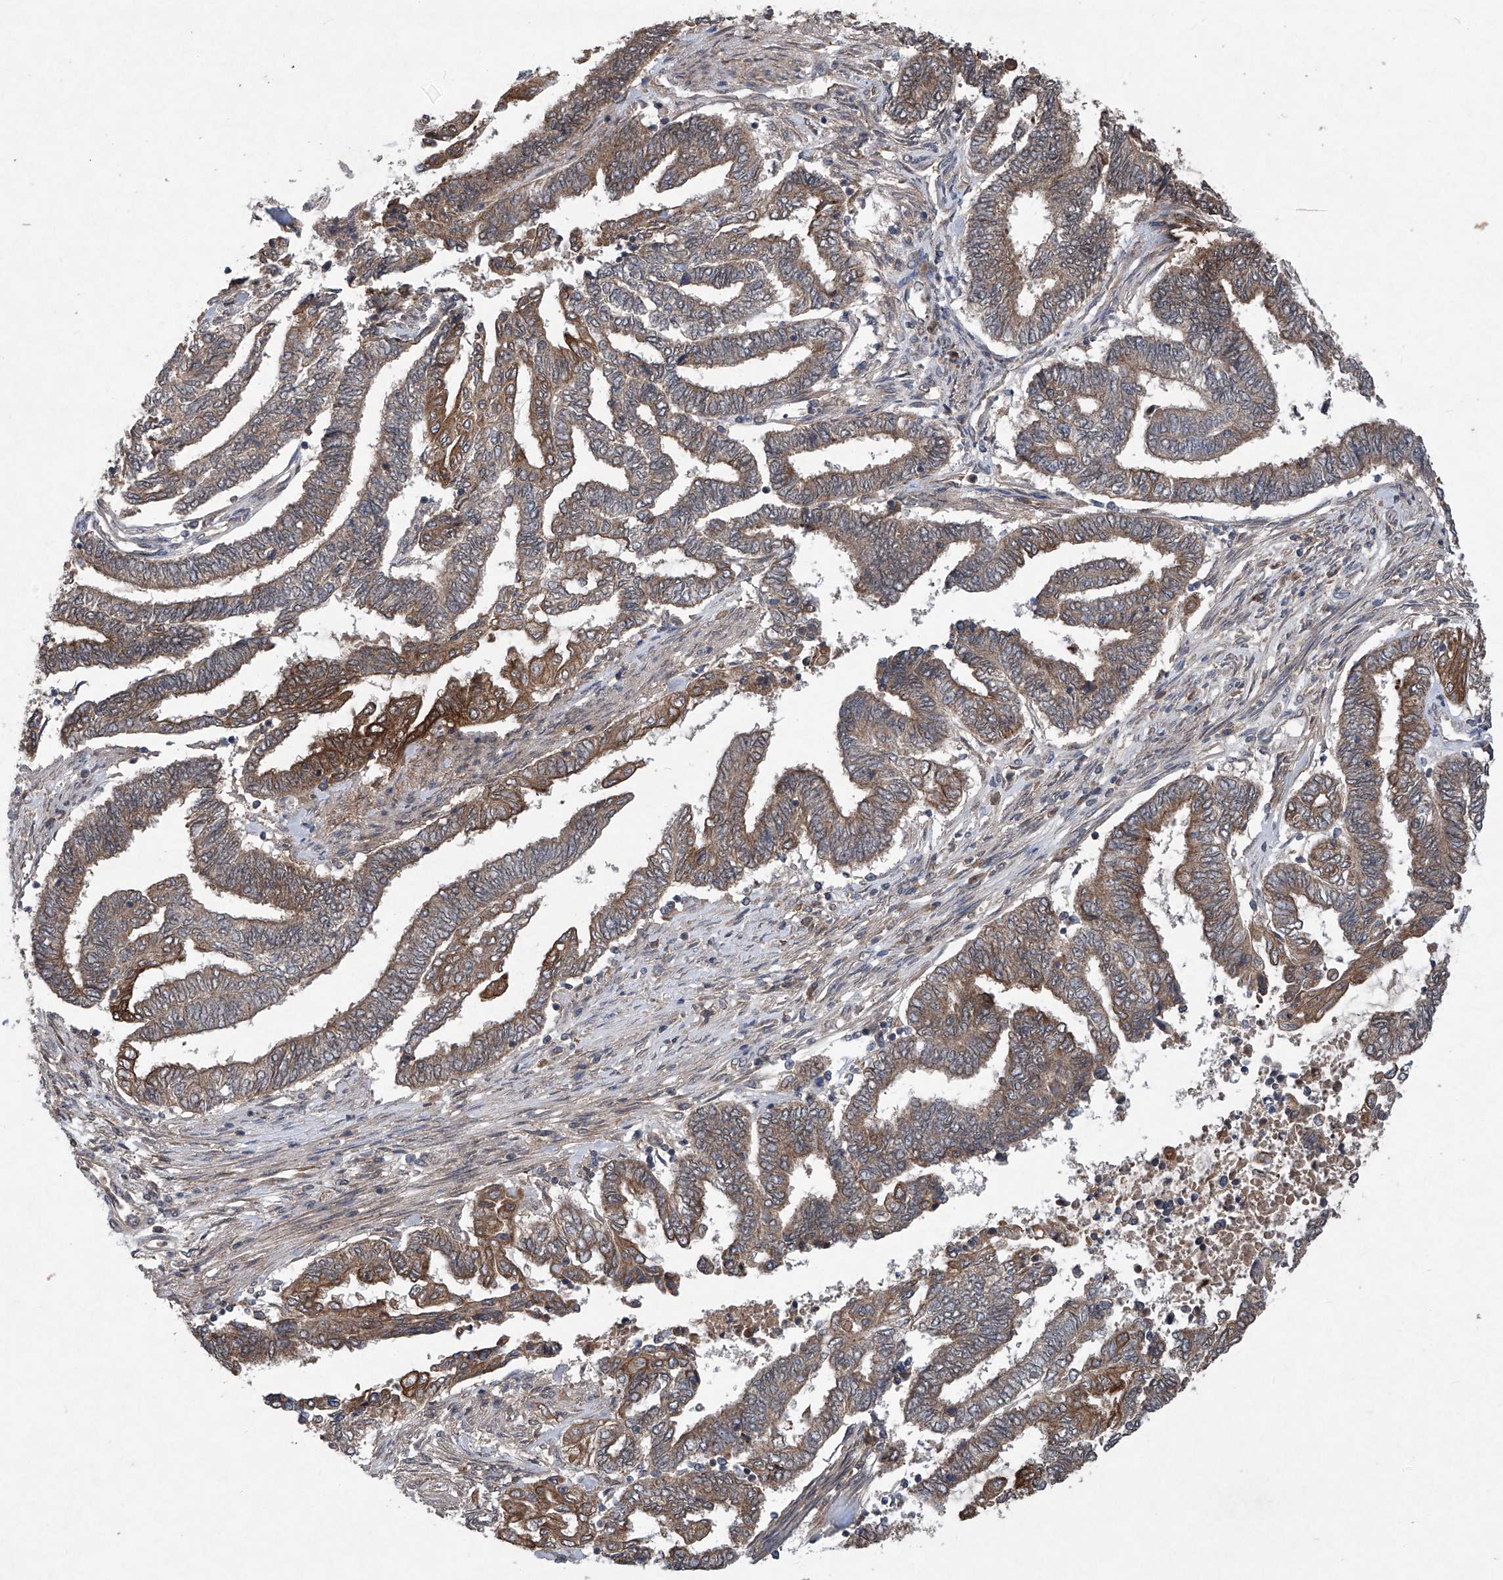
{"staining": {"intensity": "moderate", "quantity": ">75%", "location": "cytoplasmic/membranous"}, "tissue": "endometrial cancer", "cell_type": "Tumor cells", "image_type": "cancer", "snomed": [{"axis": "morphology", "description": "Adenocarcinoma, NOS"}, {"axis": "topography", "description": "Uterus"}, {"axis": "topography", "description": "Endometrium"}], "caption": "Endometrial cancer was stained to show a protein in brown. There is medium levels of moderate cytoplasmic/membranous positivity in approximately >75% of tumor cells.", "gene": "SUMF2", "patient": {"sex": "female", "age": 70}}